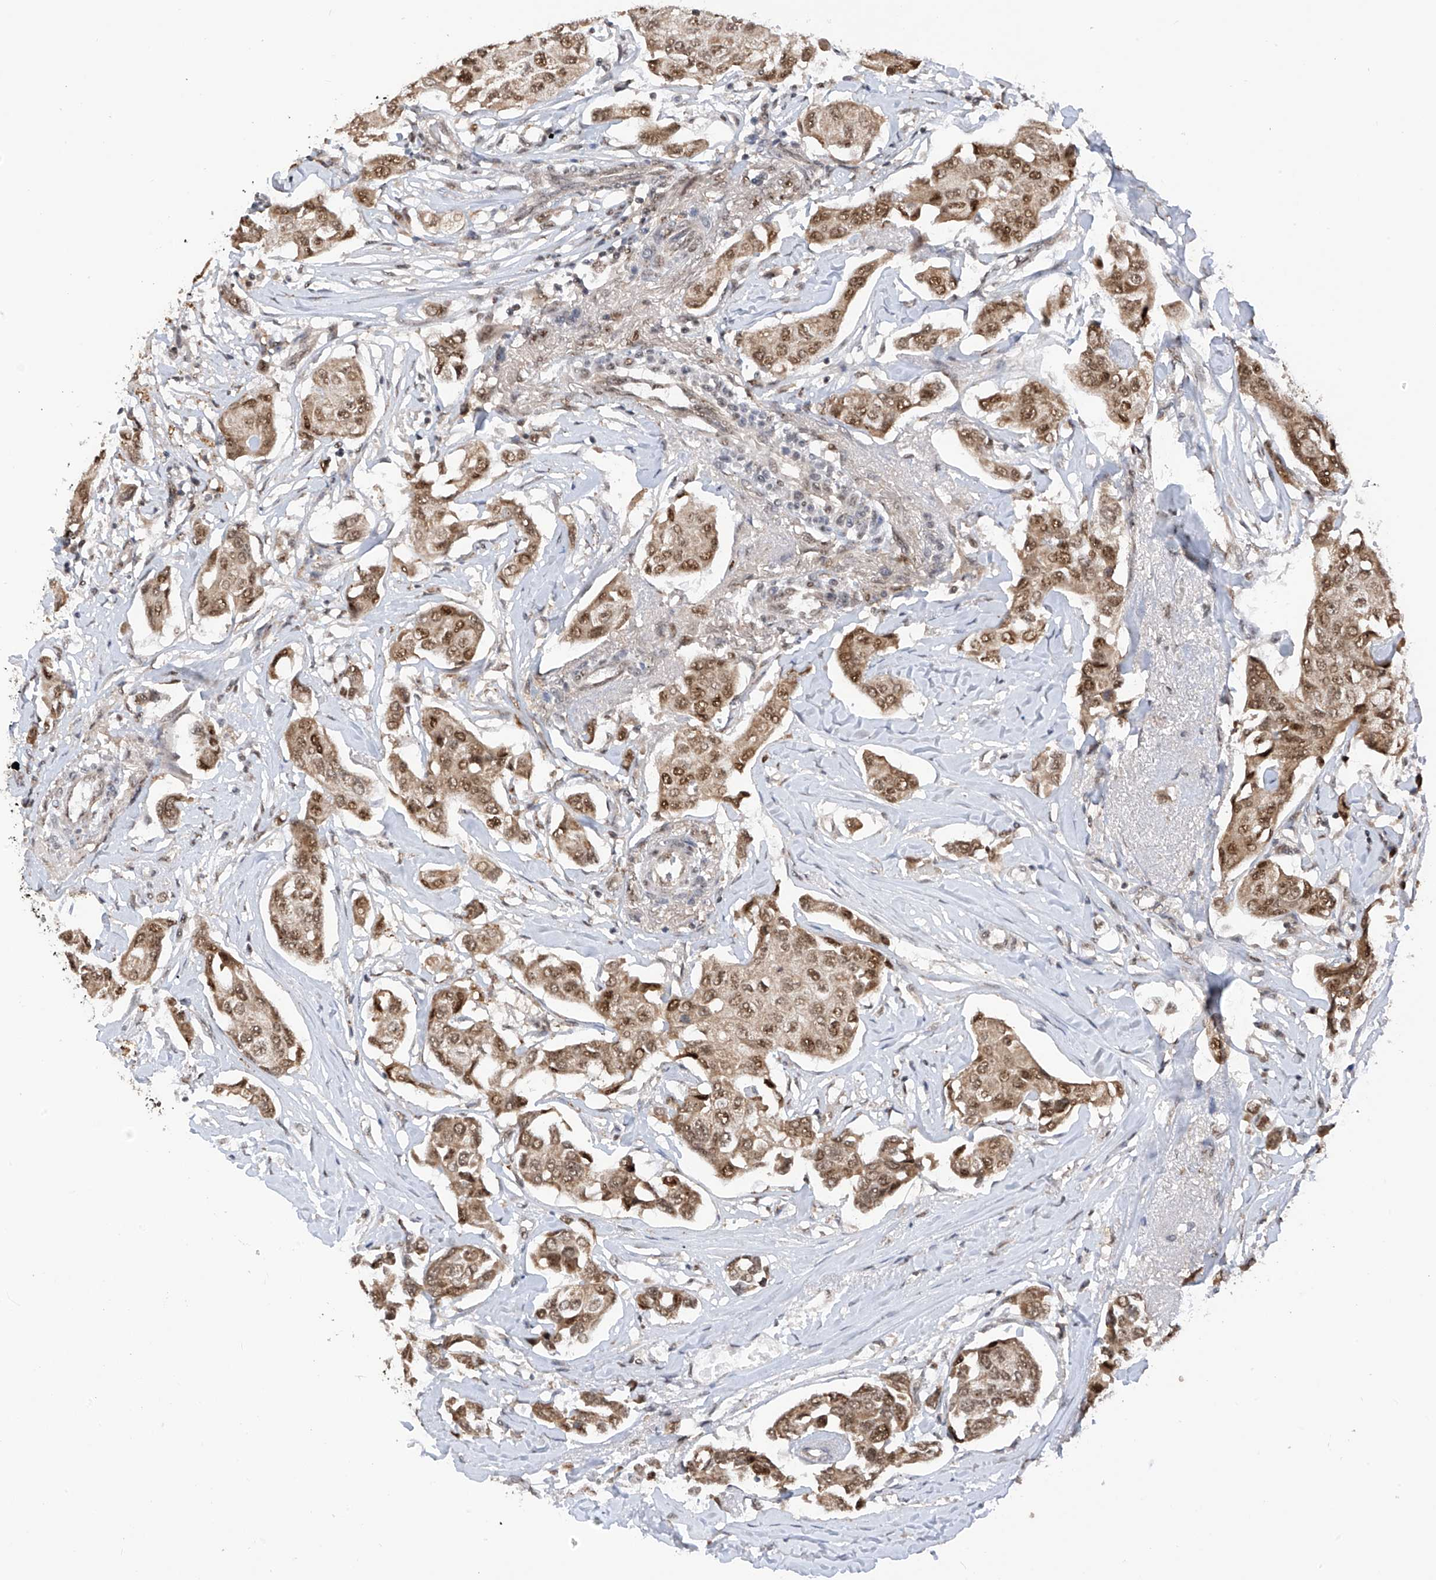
{"staining": {"intensity": "moderate", "quantity": ">75%", "location": "nuclear"}, "tissue": "breast cancer", "cell_type": "Tumor cells", "image_type": "cancer", "snomed": [{"axis": "morphology", "description": "Duct carcinoma"}, {"axis": "topography", "description": "Breast"}], "caption": "Immunohistochemical staining of breast invasive ductal carcinoma shows medium levels of moderate nuclear positivity in about >75% of tumor cells.", "gene": "RPAIN", "patient": {"sex": "female", "age": 80}}